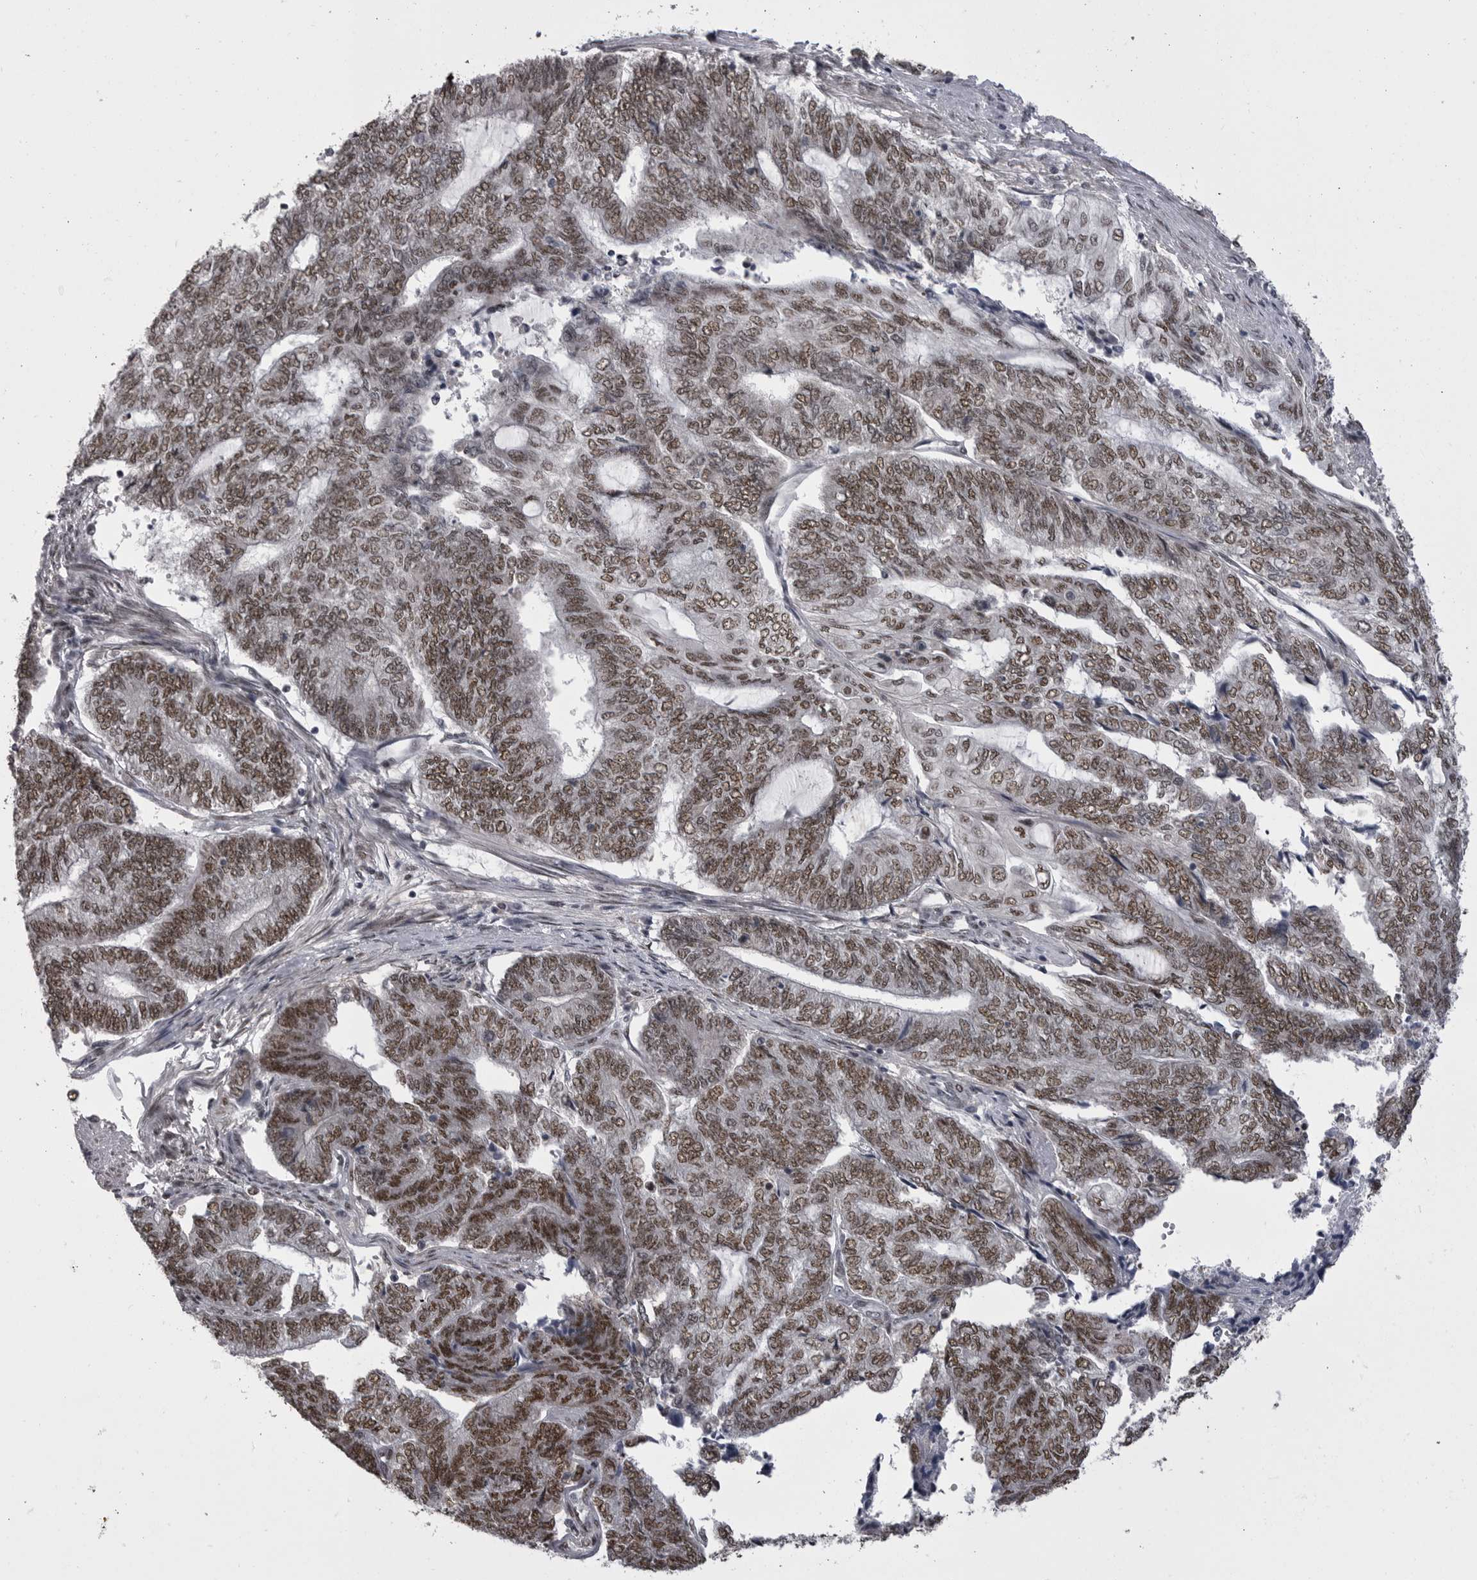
{"staining": {"intensity": "strong", "quantity": ">75%", "location": "nuclear"}, "tissue": "endometrial cancer", "cell_type": "Tumor cells", "image_type": "cancer", "snomed": [{"axis": "morphology", "description": "Adenocarcinoma, NOS"}, {"axis": "topography", "description": "Uterus"}, {"axis": "topography", "description": "Endometrium"}], "caption": "DAB (3,3'-diaminobenzidine) immunohistochemical staining of adenocarcinoma (endometrial) reveals strong nuclear protein expression in approximately >75% of tumor cells. (DAB (3,3'-diaminobenzidine) IHC, brown staining for protein, blue staining for nuclei).", "gene": "MEPCE", "patient": {"sex": "female", "age": 70}}